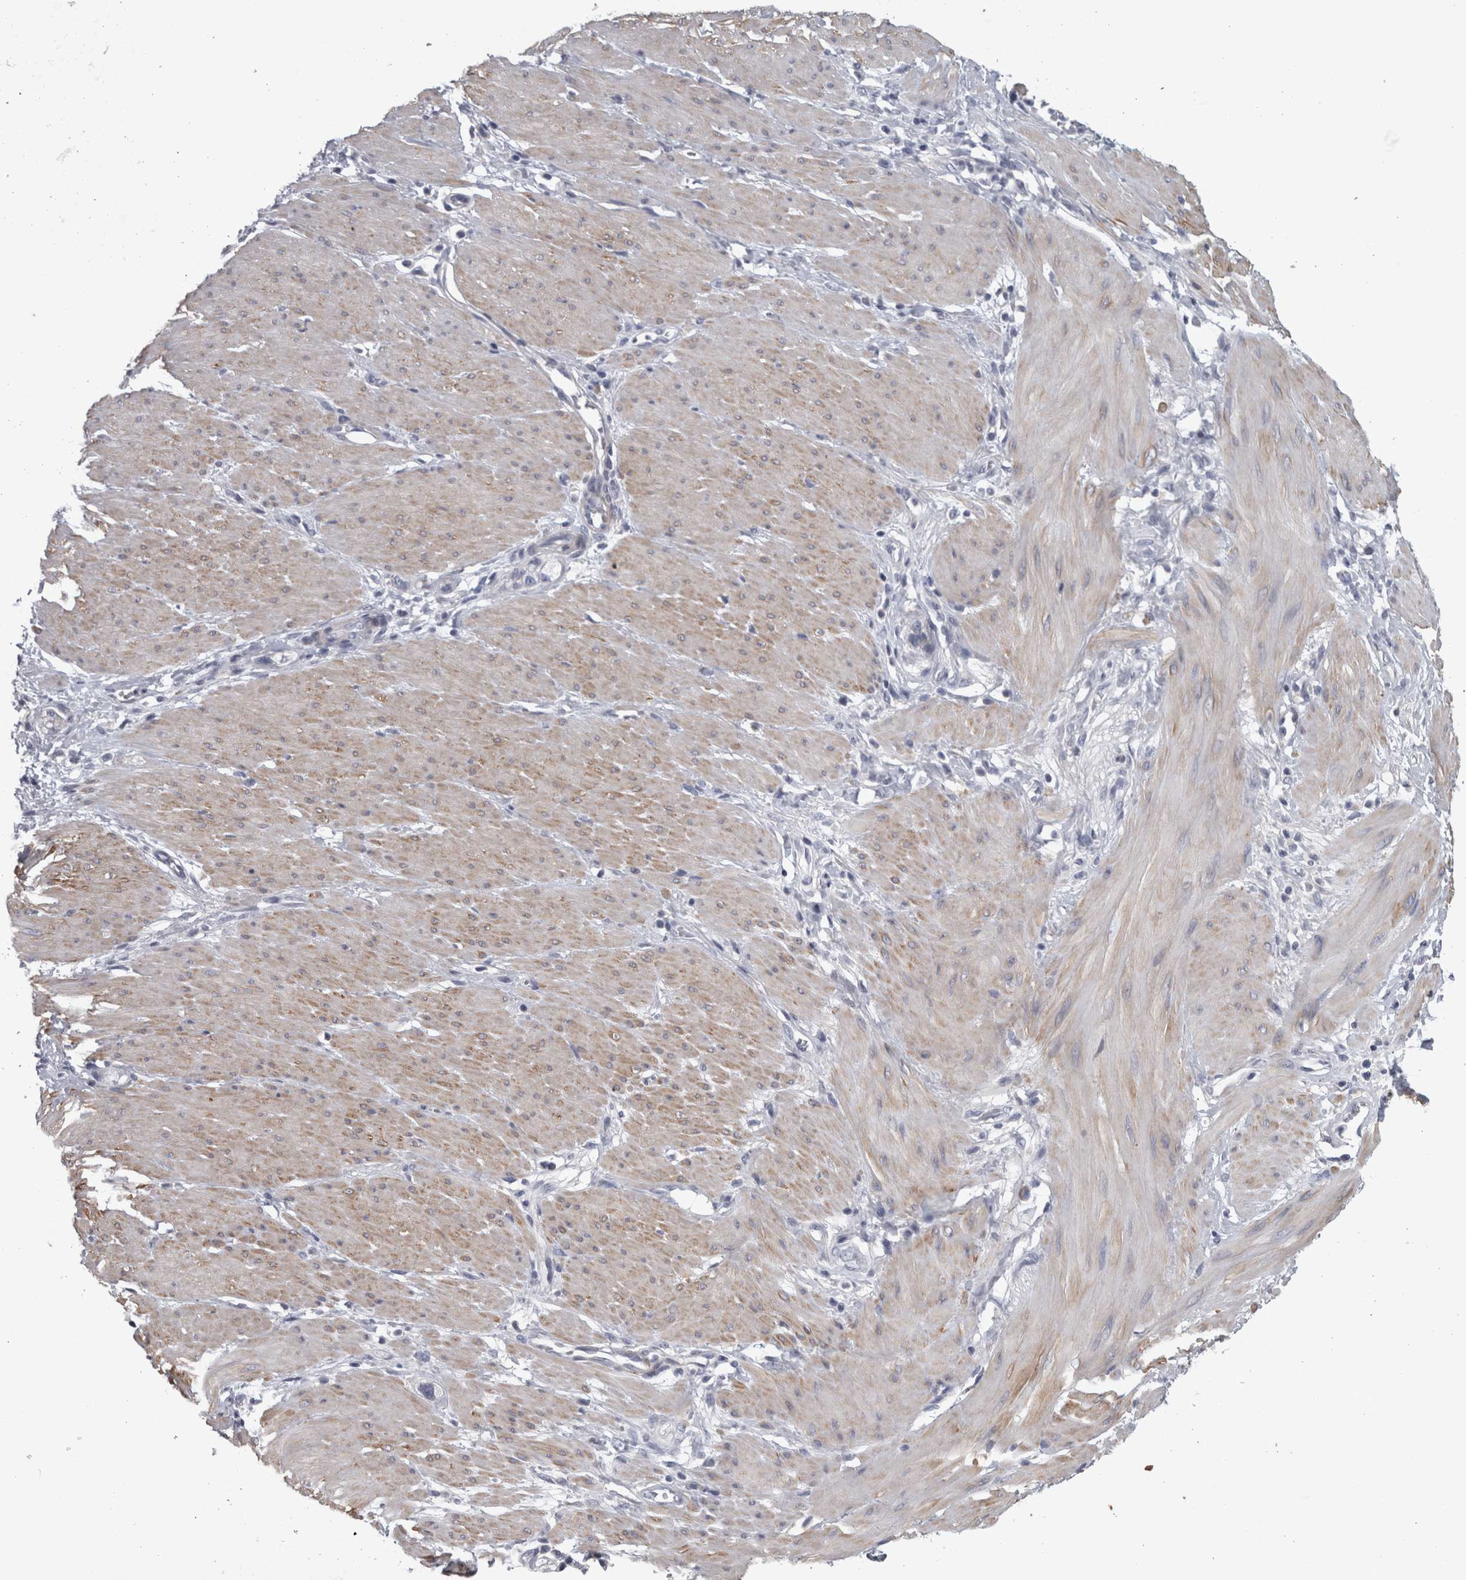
{"staining": {"intensity": "negative", "quantity": "none", "location": "none"}, "tissue": "stomach cancer", "cell_type": "Tumor cells", "image_type": "cancer", "snomed": [{"axis": "morphology", "description": "Adenocarcinoma, NOS"}, {"axis": "topography", "description": "Stomach"}, {"axis": "topography", "description": "Stomach, lower"}], "caption": "Tumor cells are negative for protein expression in human stomach cancer (adenocarcinoma). (DAB (3,3'-diaminobenzidine) immunohistochemistry (IHC) with hematoxylin counter stain).", "gene": "DBT", "patient": {"sex": "female", "age": 48}}